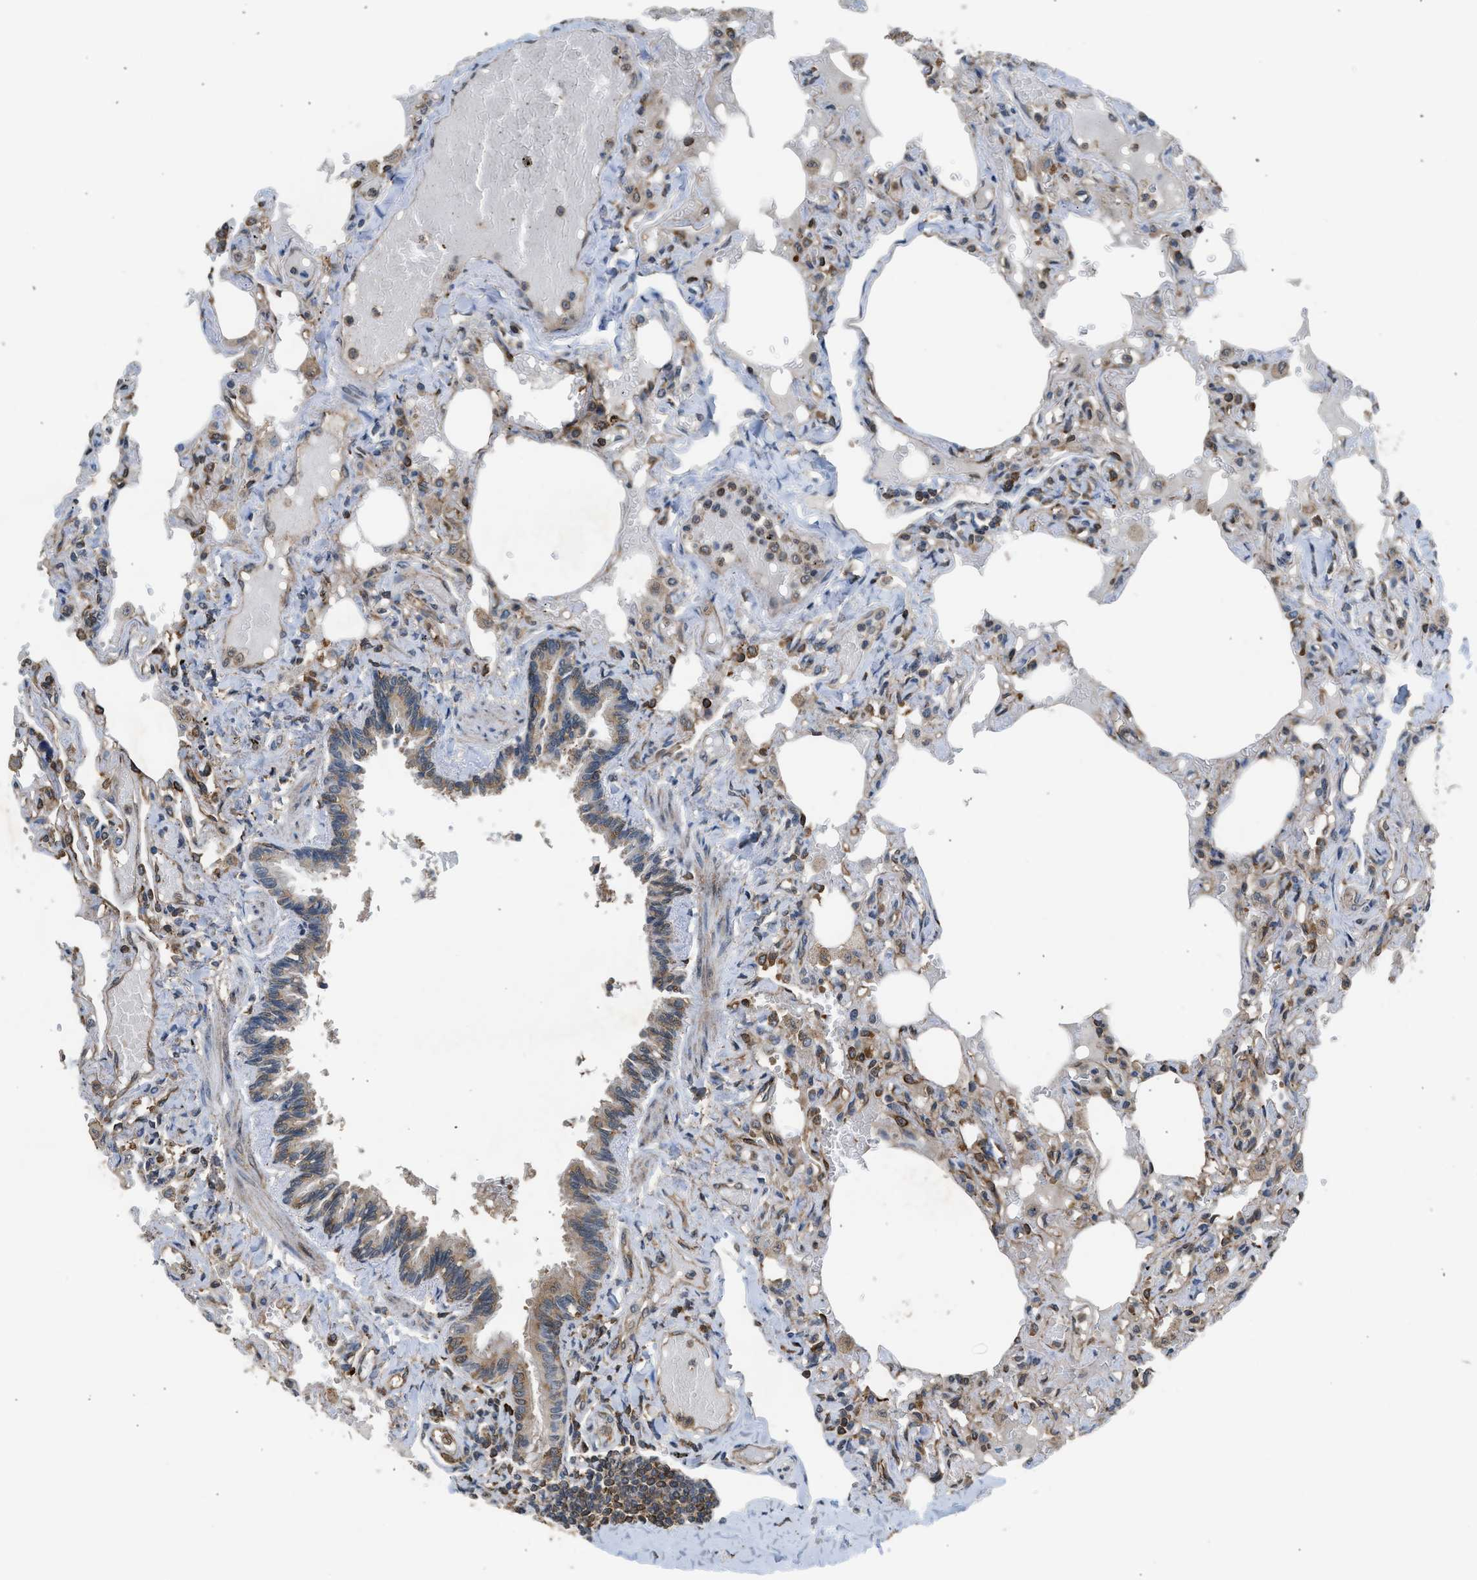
{"staining": {"intensity": "moderate", "quantity": "25%-75%", "location": "cytoplasmic/membranous"}, "tissue": "lung", "cell_type": "Alveolar cells", "image_type": "normal", "snomed": [{"axis": "morphology", "description": "Normal tissue, NOS"}, {"axis": "topography", "description": "Lung"}], "caption": "This is a photomicrograph of IHC staining of benign lung, which shows moderate staining in the cytoplasmic/membranous of alveolar cells.", "gene": "HIP1R", "patient": {"sex": "male", "age": 21}}